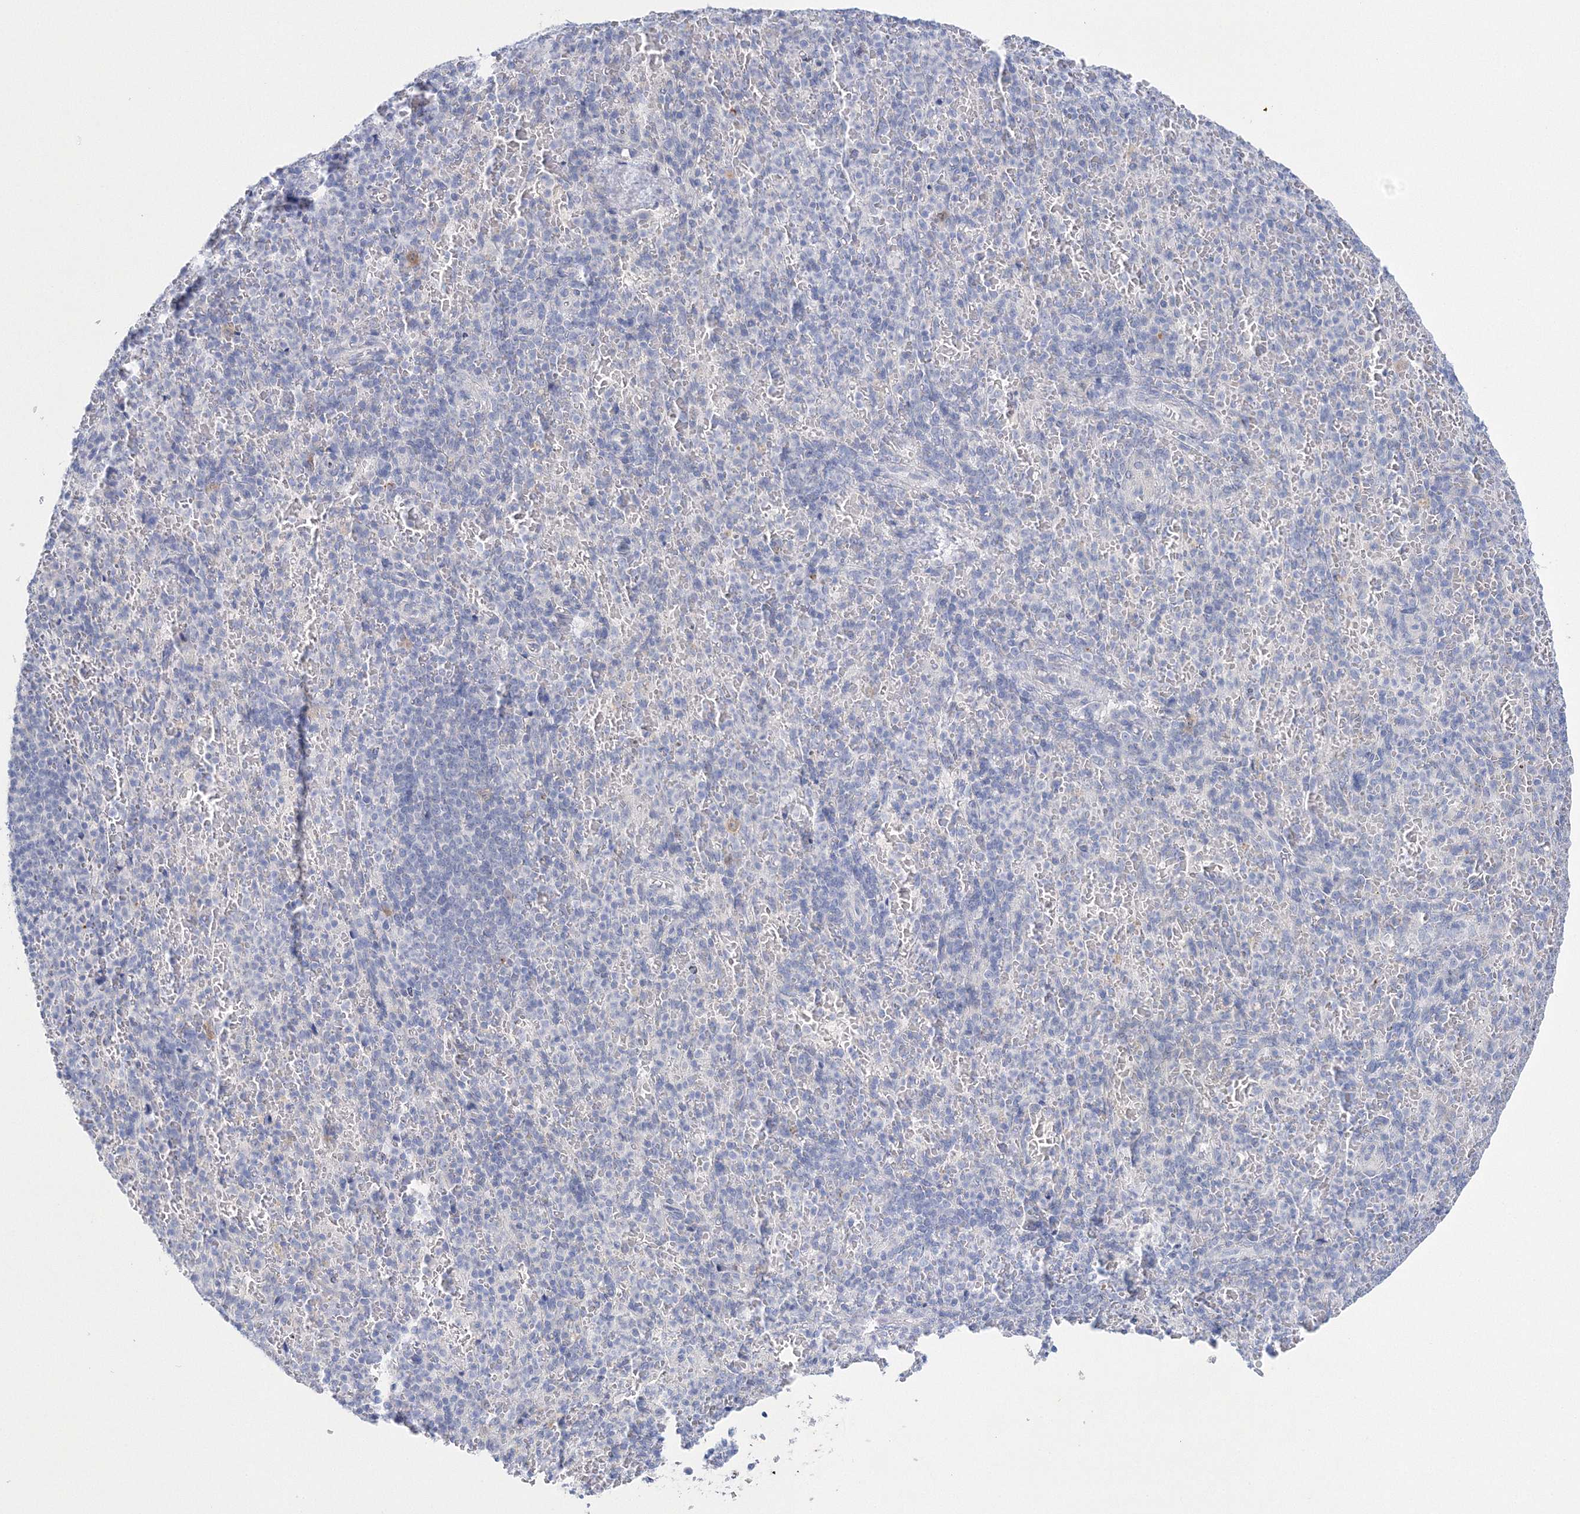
{"staining": {"intensity": "negative", "quantity": "none", "location": "none"}, "tissue": "spleen", "cell_type": "Cells in red pulp", "image_type": "normal", "snomed": [{"axis": "morphology", "description": "Normal tissue, NOS"}, {"axis": "topography", "description": "Spleen"}], "caption": "IHC of benign spleen shows no positivity in cells in red pulp.", "gene": "HMGCS1", "patient": {"sex": "female", "age": 74}}